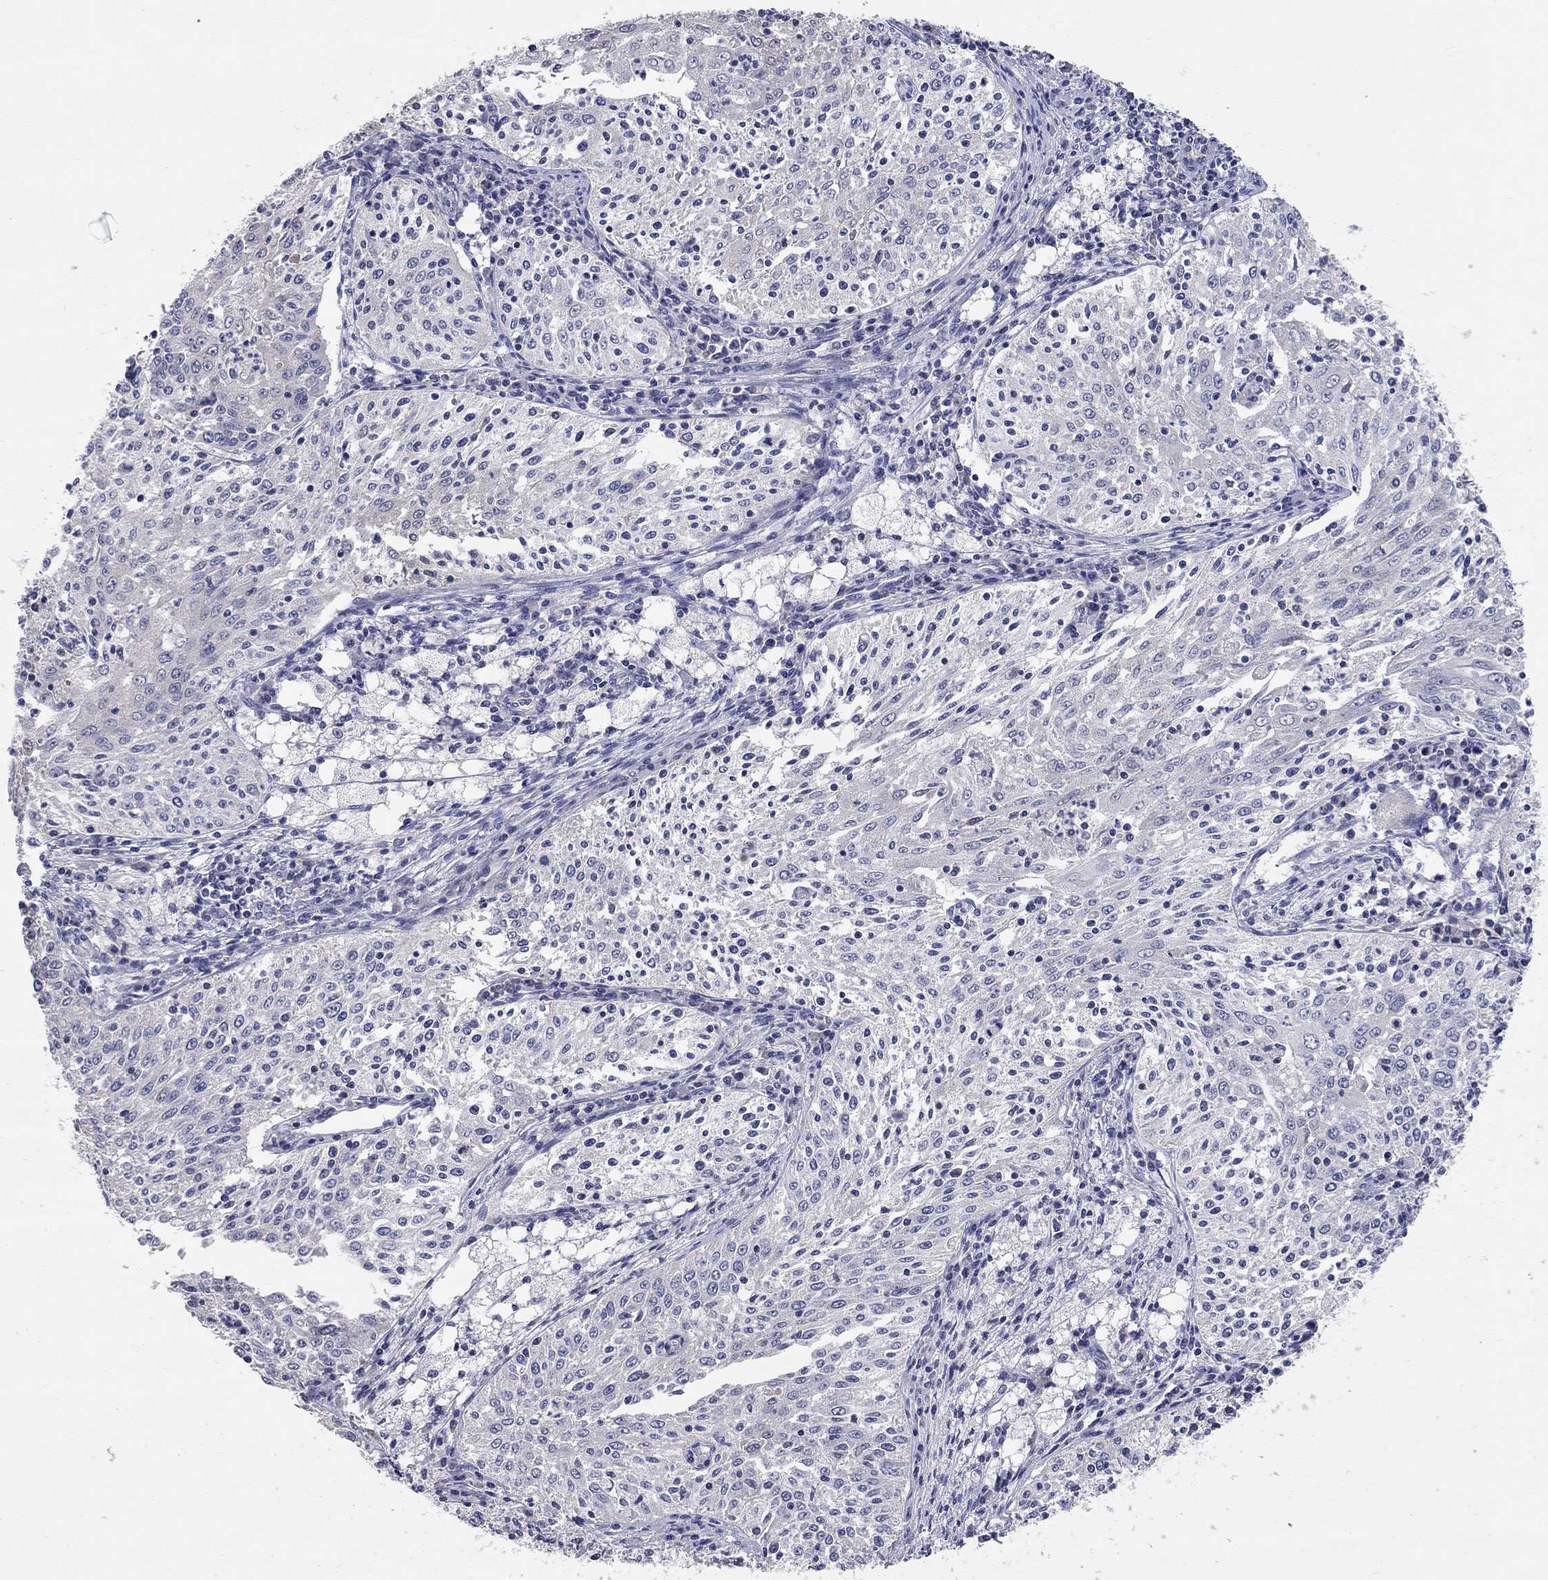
{"staining": {"intensity": "negative", "quantity": "none", "location": "none"}, "tissue": "cervical cancer", "cell_type": "Tumor cells", "image_type": "cancer", "snomed": [{"axis": "morphology", "description": "Squamous cell carcinoma, NOS"}, {"axis": "topography", "description": "Cervix"}], "caption": "Tumor cells show no significant protein expression in cervical cancer (squamous cell carcinoma).", "gene": "CFAP161", "patient": {"sex": "female", "age": 41}}